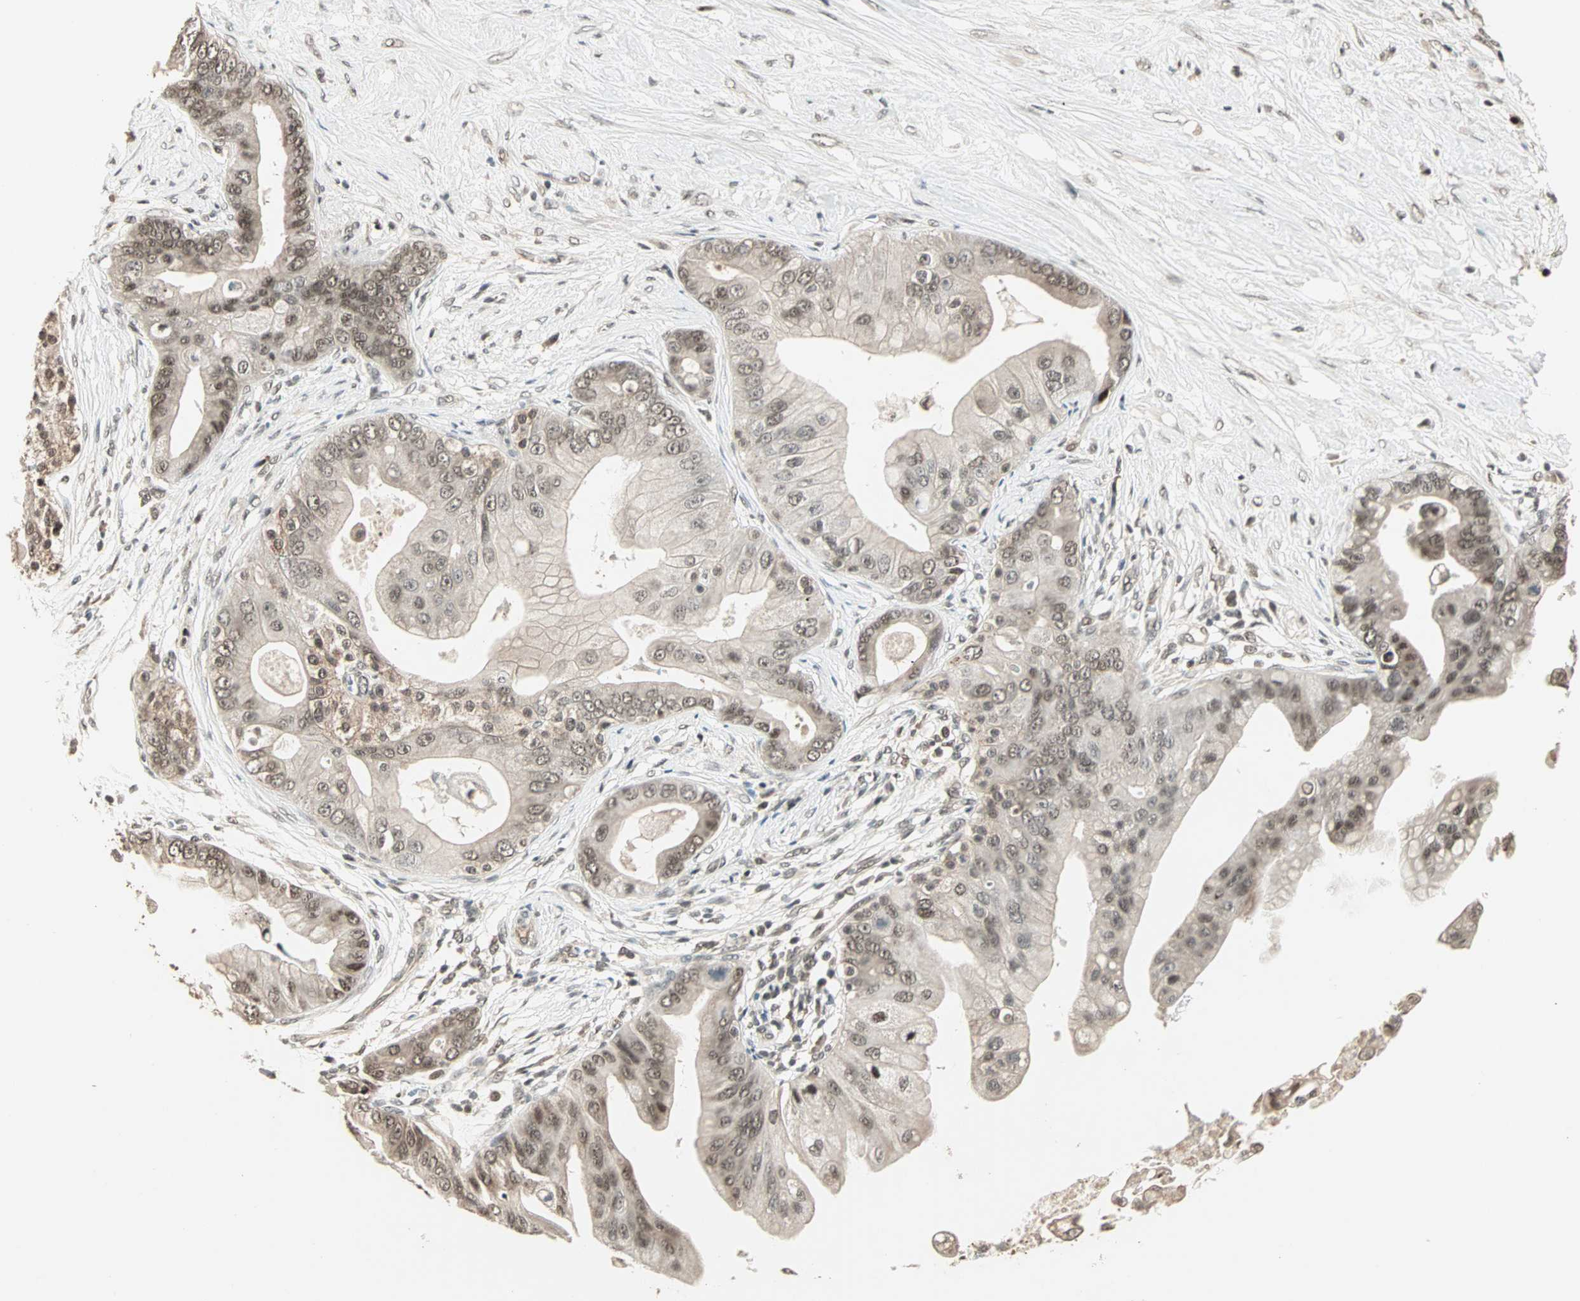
{"staining": {"intensity": "moderate", "quantity": ">75%", "location": "nuclear"}, "tissue": "pancreatic cancer", "cell_type": "Tumor cells", "image_type": "cancer", "snomed": [{"axis": "morphology", "description": "Adenocarcinoma, NOS"}, {"axis": "topography", "description": "Pancreas"}], "caption": "An IHC micrograph of neoplastic tissue is shown. Protein staining in brown labels moderate nuclear positivity in pancreatic cancer (adenocarcinoma) within tumor cells. (DAB = brown stain, brightfield microscopy at high magnification).", "gene": "ZNF701", "patient": {"sex": "female", "age": 75}}